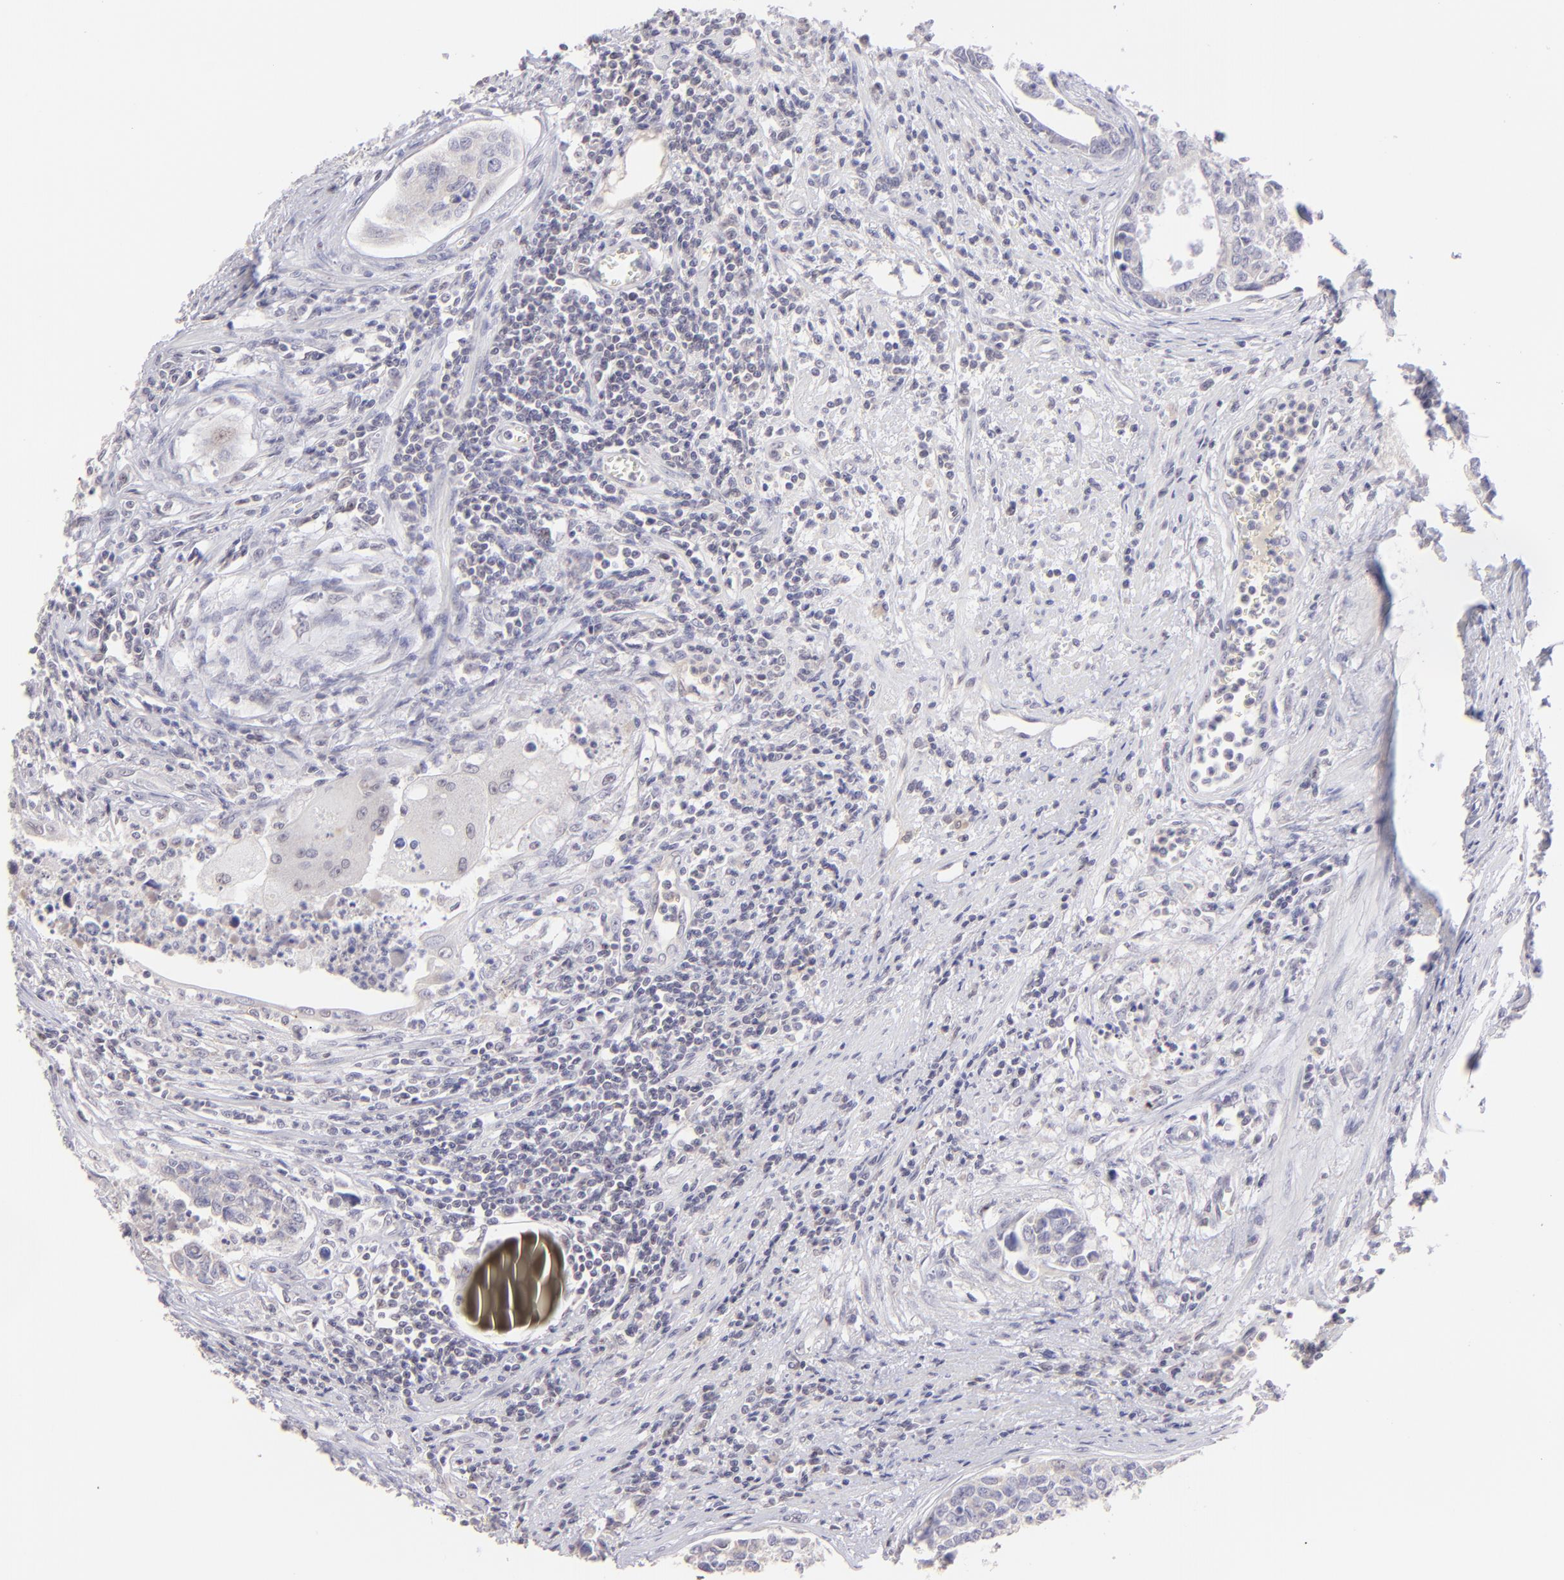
{"staining": {"intensity": "negative", "quantity": "none", "location": "none"}, "tissue": "urothelial cancer", "cell_type": "Tumor cells", "image_type": "cancer", "snomed": [{"axis": "morphology", "description": "Urothelial carcinoma, High grade"}, {"axis": "topography", "description": "Urinary bladder"}], "caption": "Immunohistochemical staining of urothelial cancer exhibits no significant positivity in tumor cells.", "gene": "MAGEA1", "patient": {"sex": "male", "age": 81}}